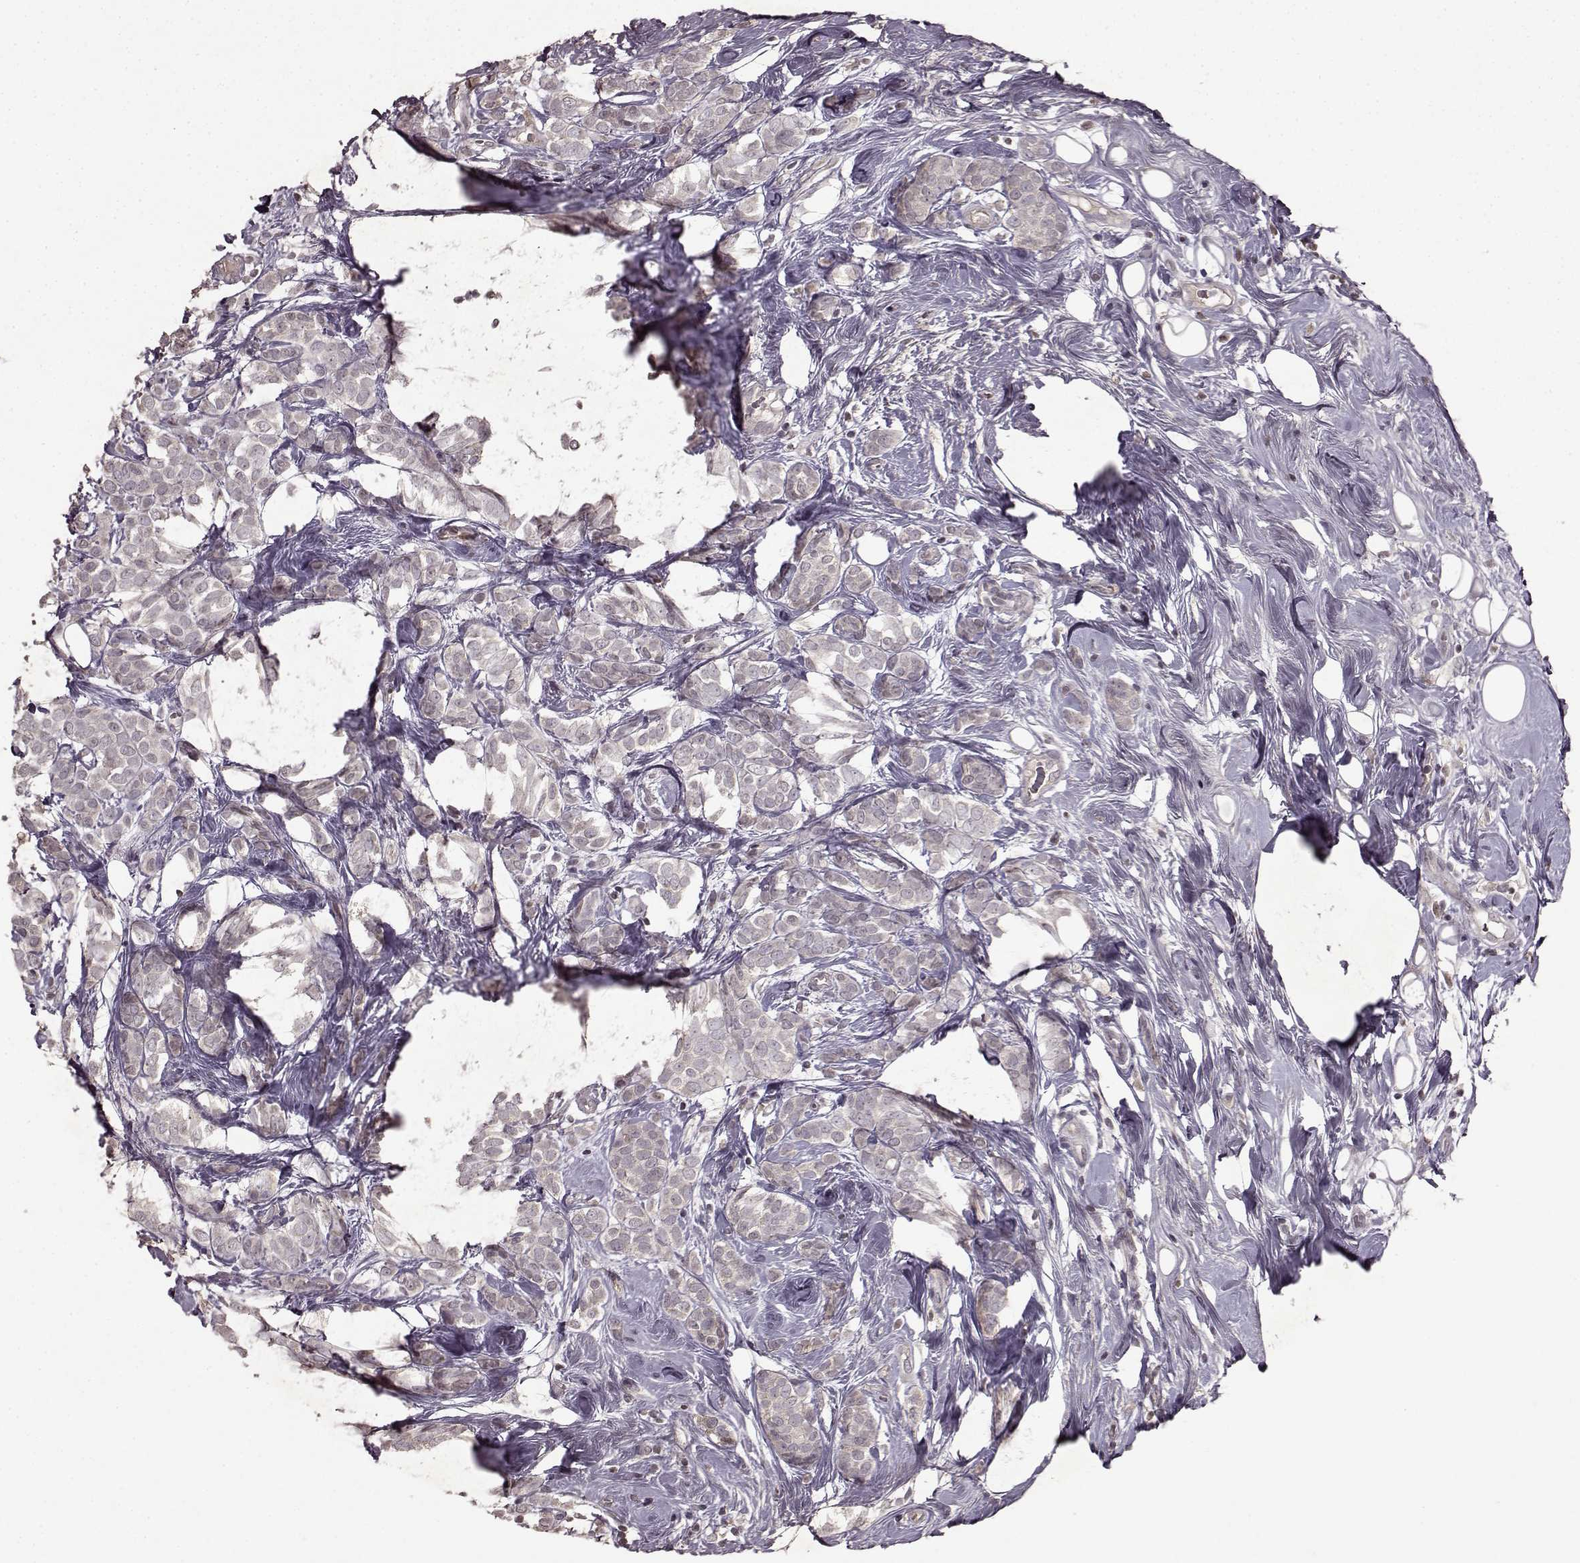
{"staining": {"intensity": "negative", "quantity": "none", "location": "none"}, "tissue": "breast cancer", "cell_type": "Tumor cells", "image_type": "cancer", "snomed": [{"axis": "morphology", "description": "Lobular carcinoma"}, {"axis": "topography", "description": "Breast"}], "caption": "Human breast cancer (lobular carcinoma) stained for a protein using immunohistochemistry exhibits no staining in tumor cells.", "gene": "LHB", "patient": {"sex": "female", "age": 49}}